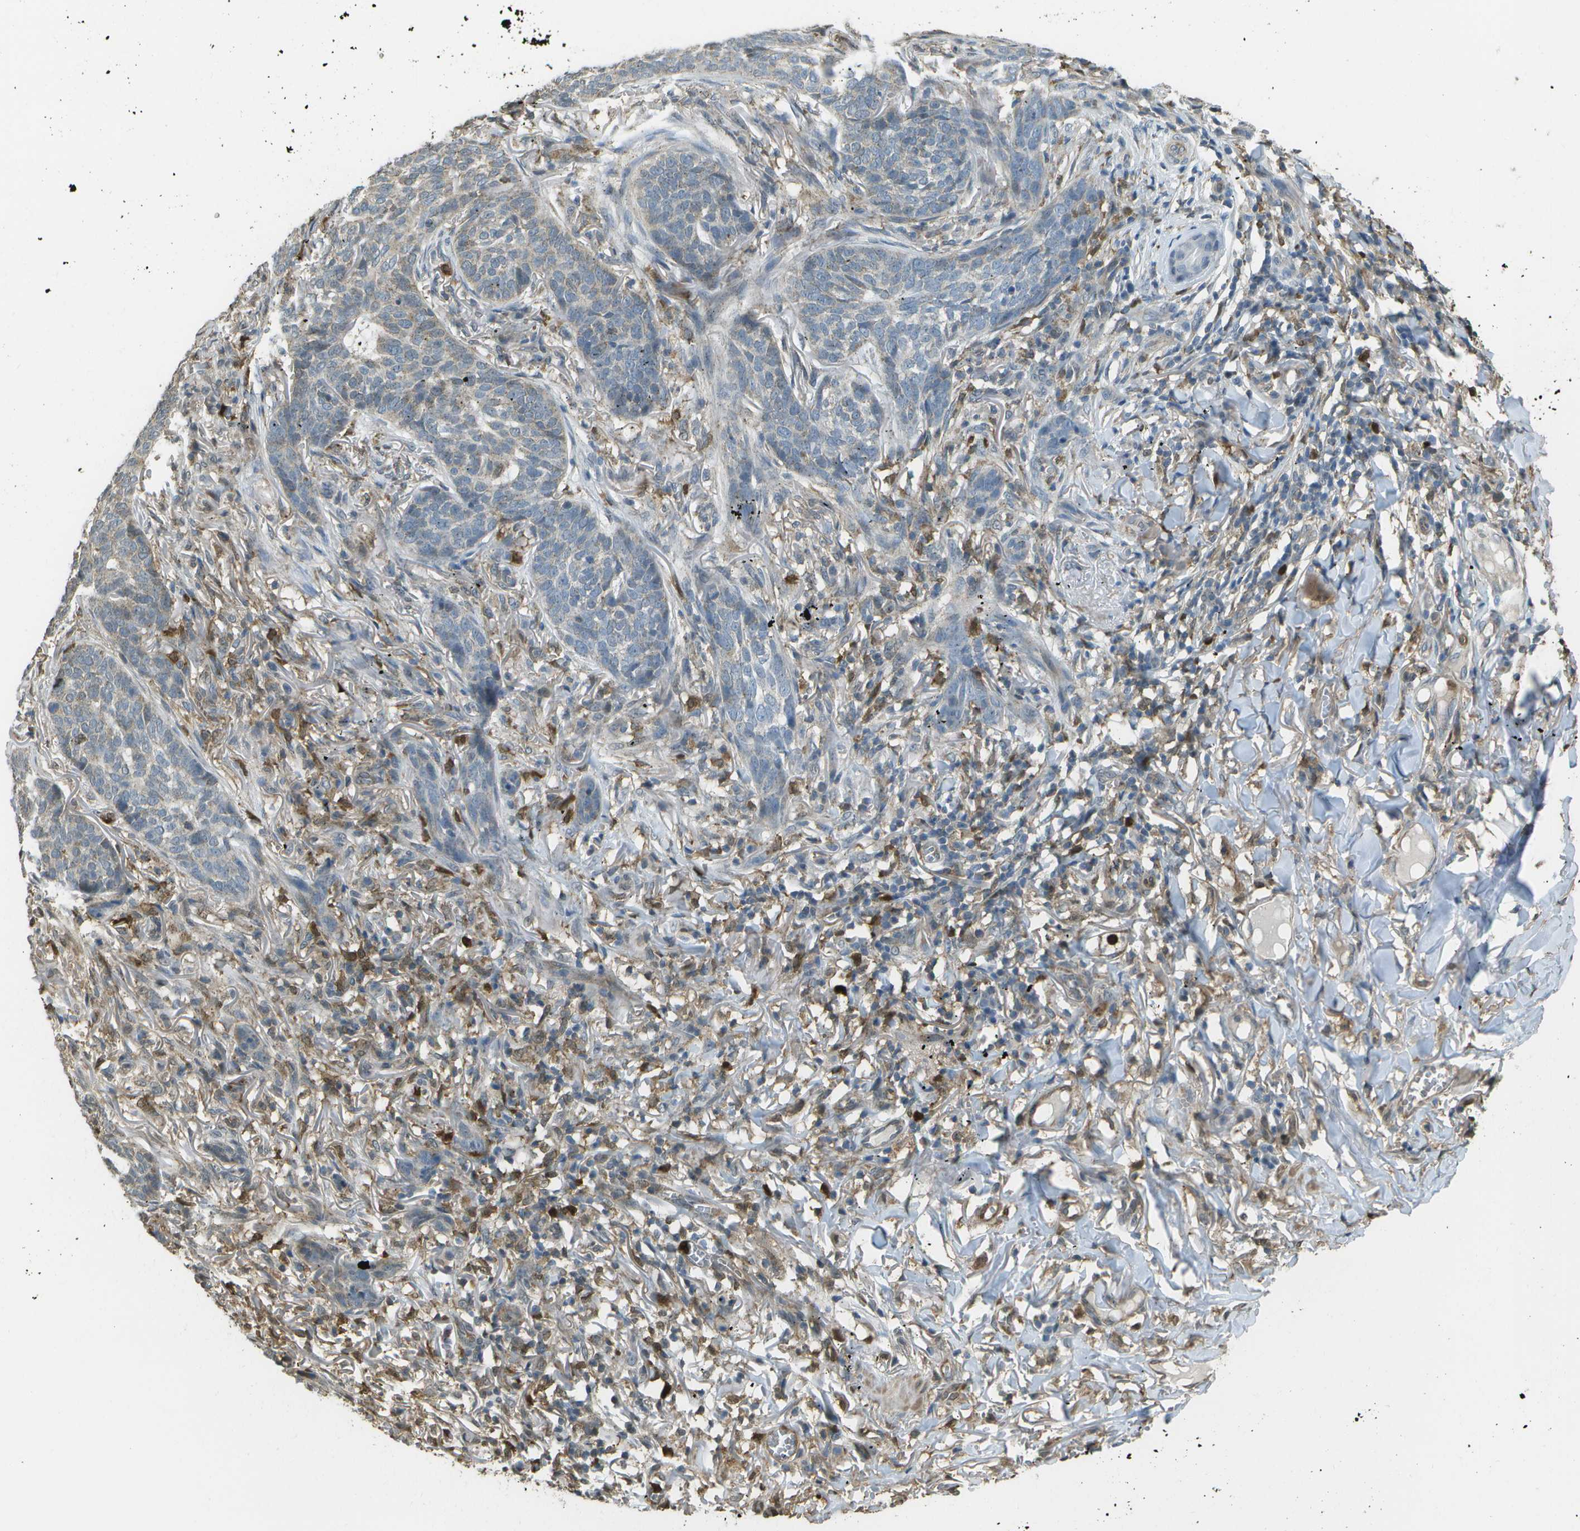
{"staining": {"intensity": "negative", "quantity": "none", "location": "none"}, "tissue": "skin cancer", "cell_type": "Tumor cells", "image_type": "cancer", "snomed": [{"axis": "morphology", "description": "Basal cell carcinoma"}, {"axis": "topography", "description": "Skin"}], "caption": "This is an IHC histopathology image of human basal cell carcinoma (skin). There is no positivity in tumor cells.", "gene": "CACHD1", "patient": {"sex": "male", "age": 85}}